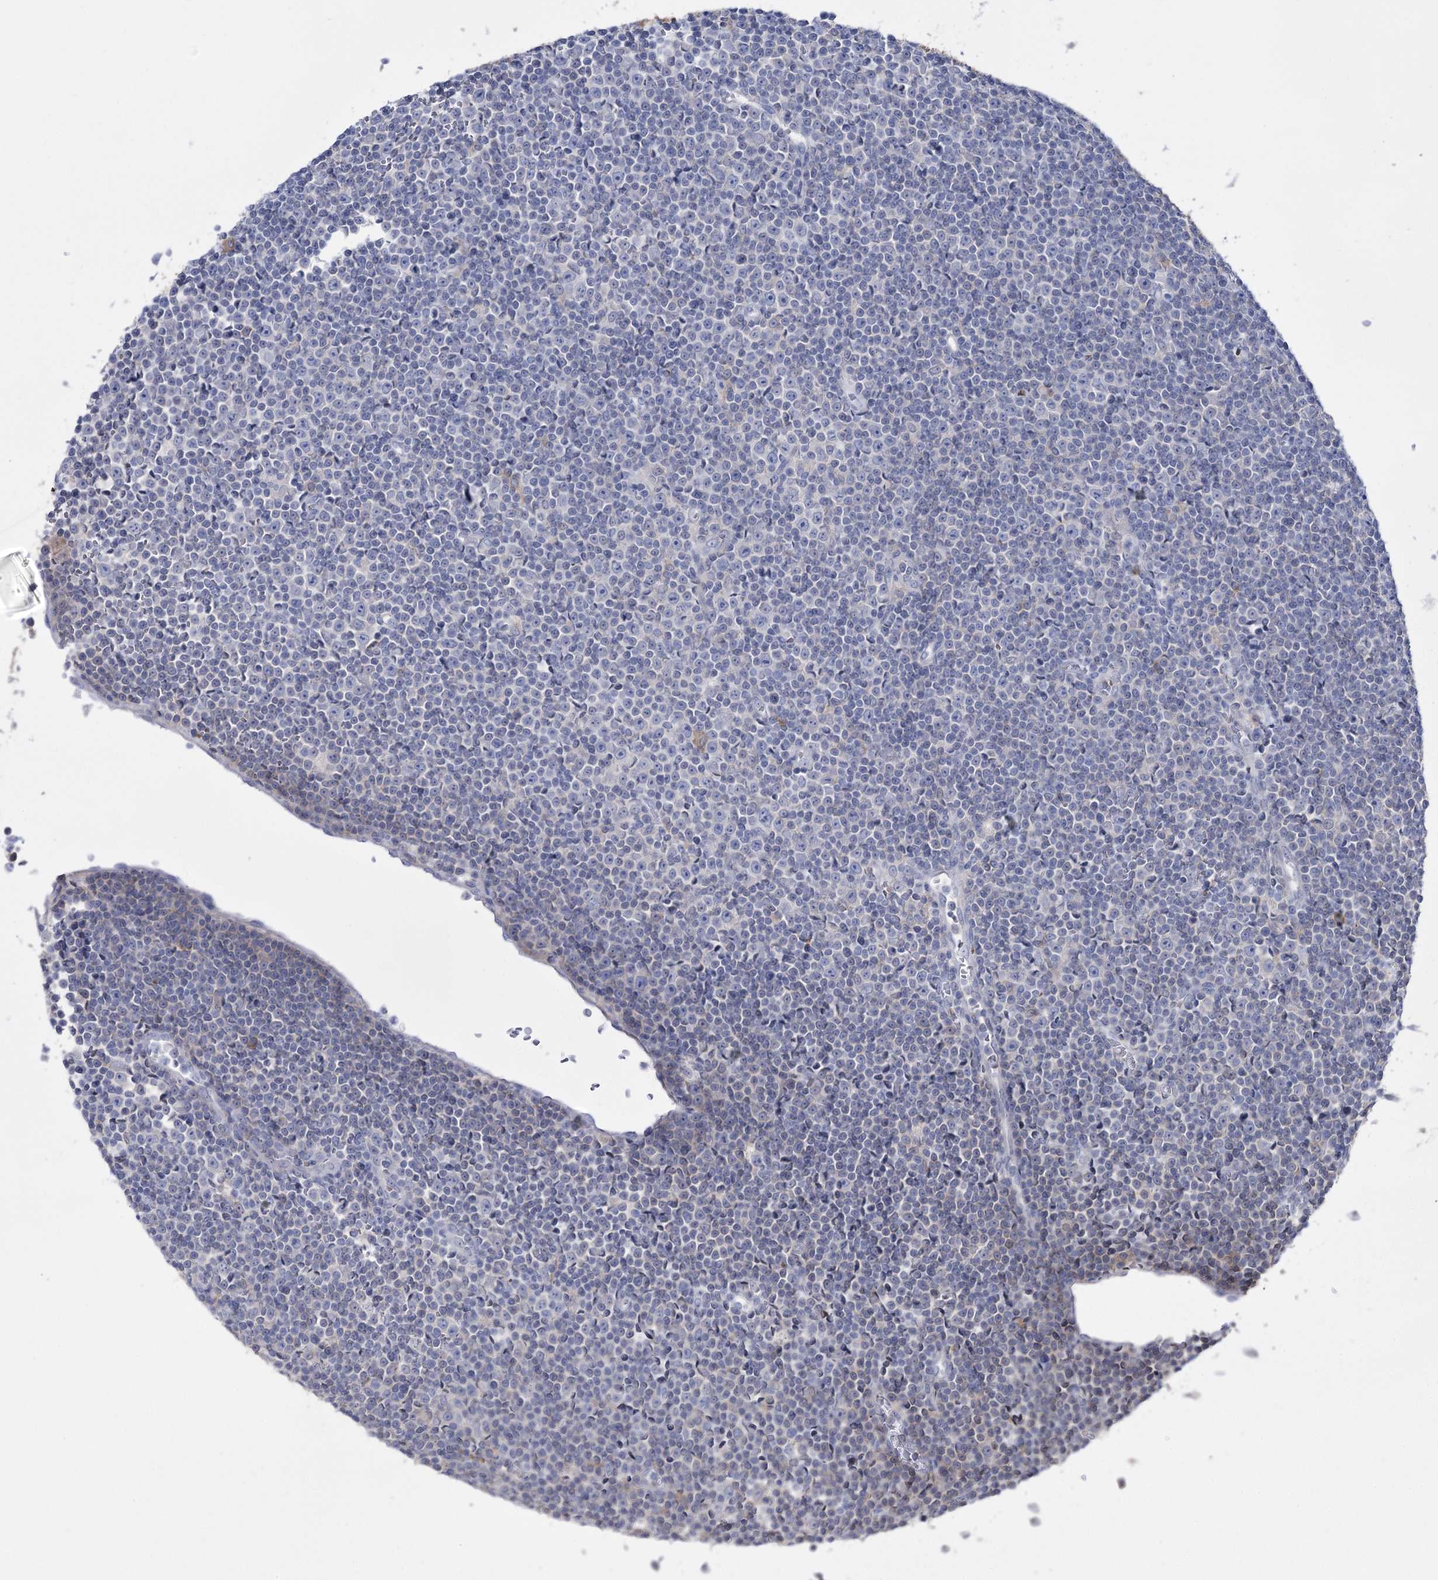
{"staining": {"intensity": "negative", "quantity": "none", "location": "none"}, "tissue": "lymphoma", "cell_type": "Tumor cells", "image_type": "cancer", "snomed": [{"axis": "morphology", "description": "Malignant lymphoma, non-Hodgkin's type, Low grade"}, {"axis": "topography", "description": "Lymph node"}], "caption": "Human malignant lymphoma, non-Hodgkin's type (low-grade) stained for a protein using immunohistochemistry displays no expression in tumor cells.", "gene": "ZNF622", "patient": {"sex": "female", "age": 67}}